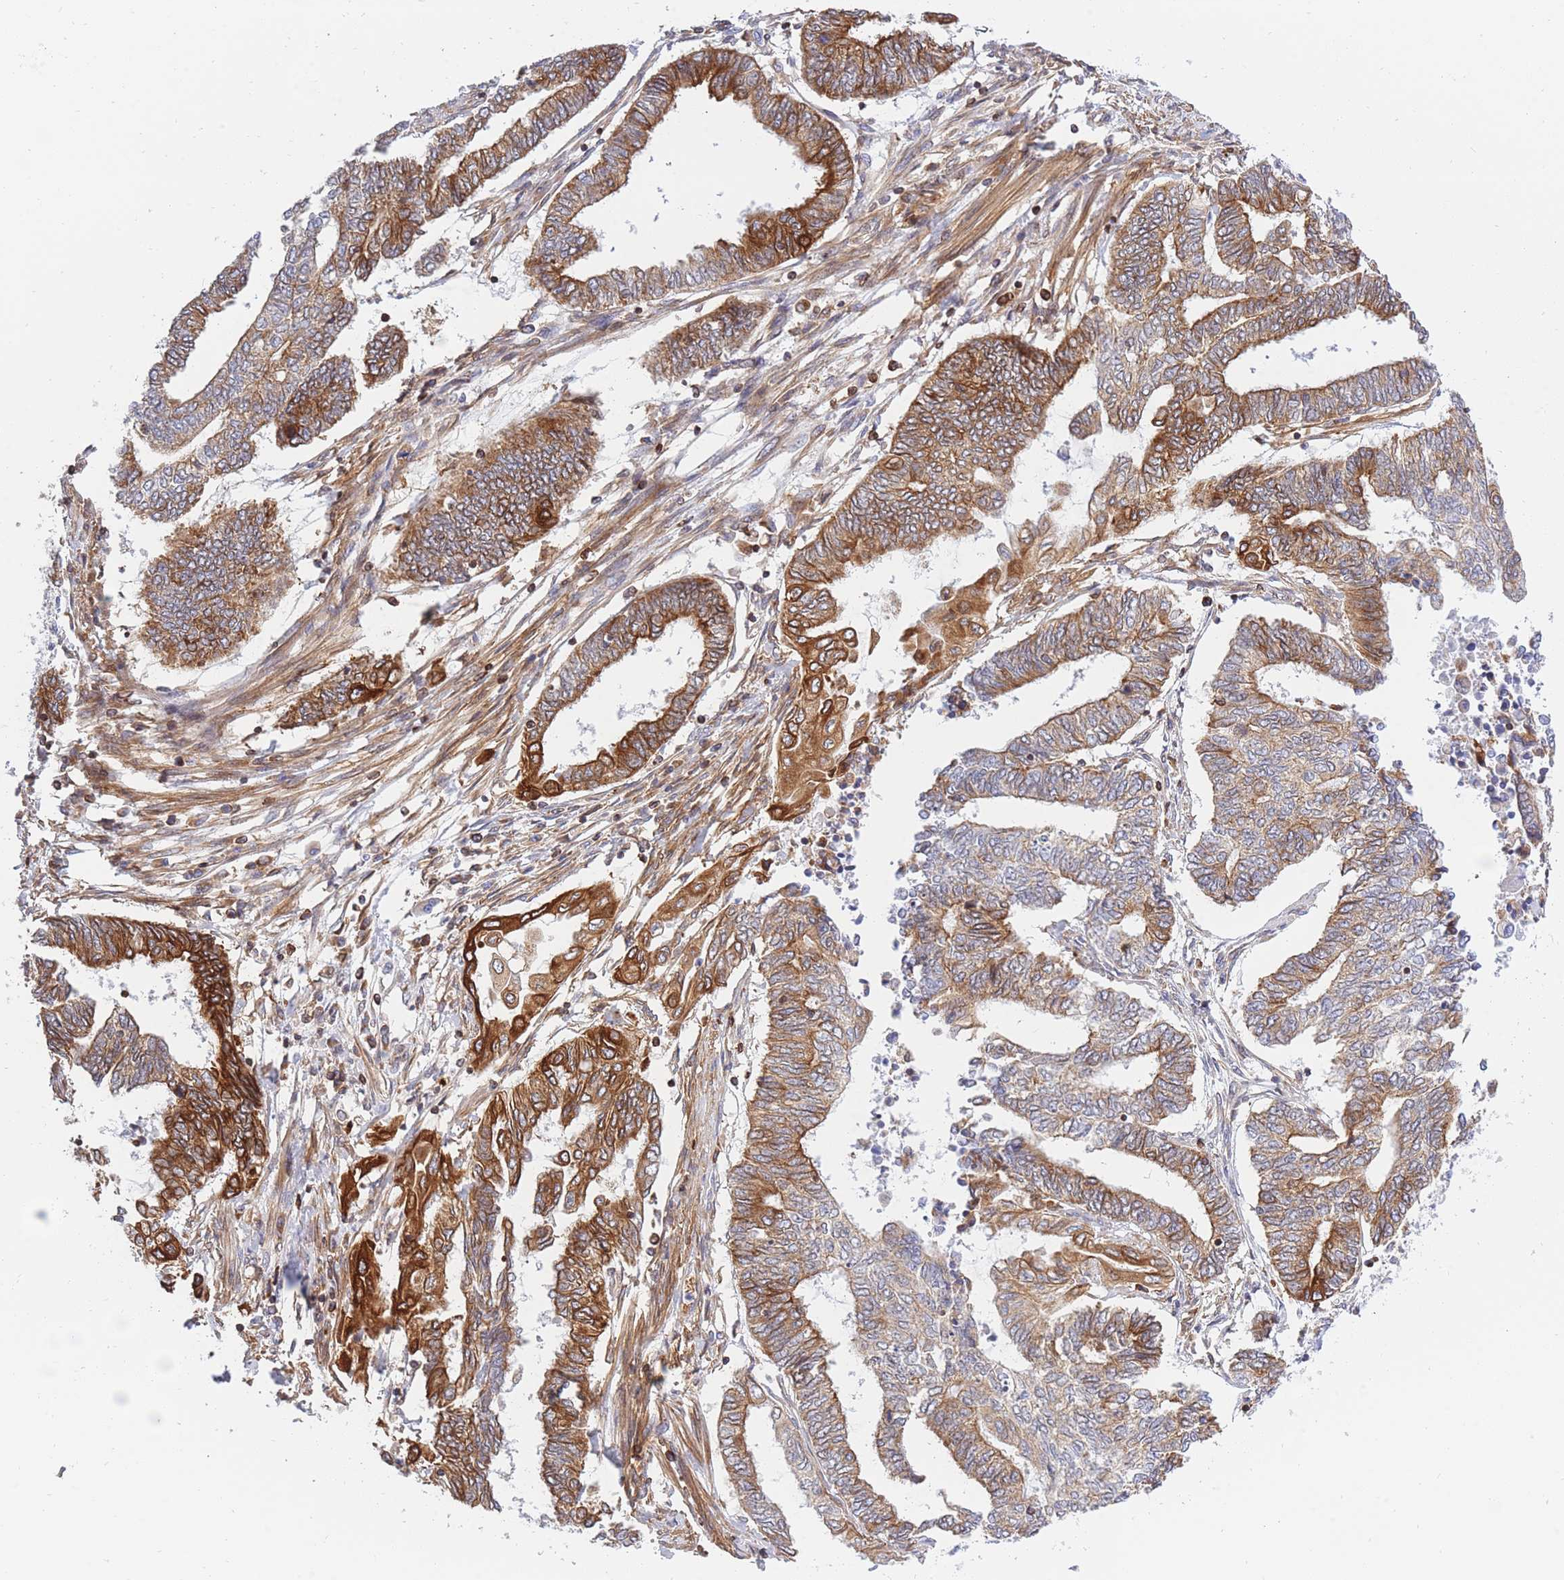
{"staining": {"intensity": "strong", "quantity": ">75%", "location": "cytoplasmic/membranous"}, "tissue": "endometrial cancer", "cell_type": "Tumor cells", "image_type": "cancer", "snomed": [{"axis": "morphology", "description": "Adenocarcinoma, NOS"}, {"axis": "topography", "description": "Uterus"}, {"axis": "topography", "description": "Endometrium"}], "caption": "Immunohistochemical staining of endometrial cancer shows high levels of strong cytoplasmic/membranous protein positivity in about >75% of tumor cells.", "gene": "REM1", "patient": {"sex": "female", "age": 70}}